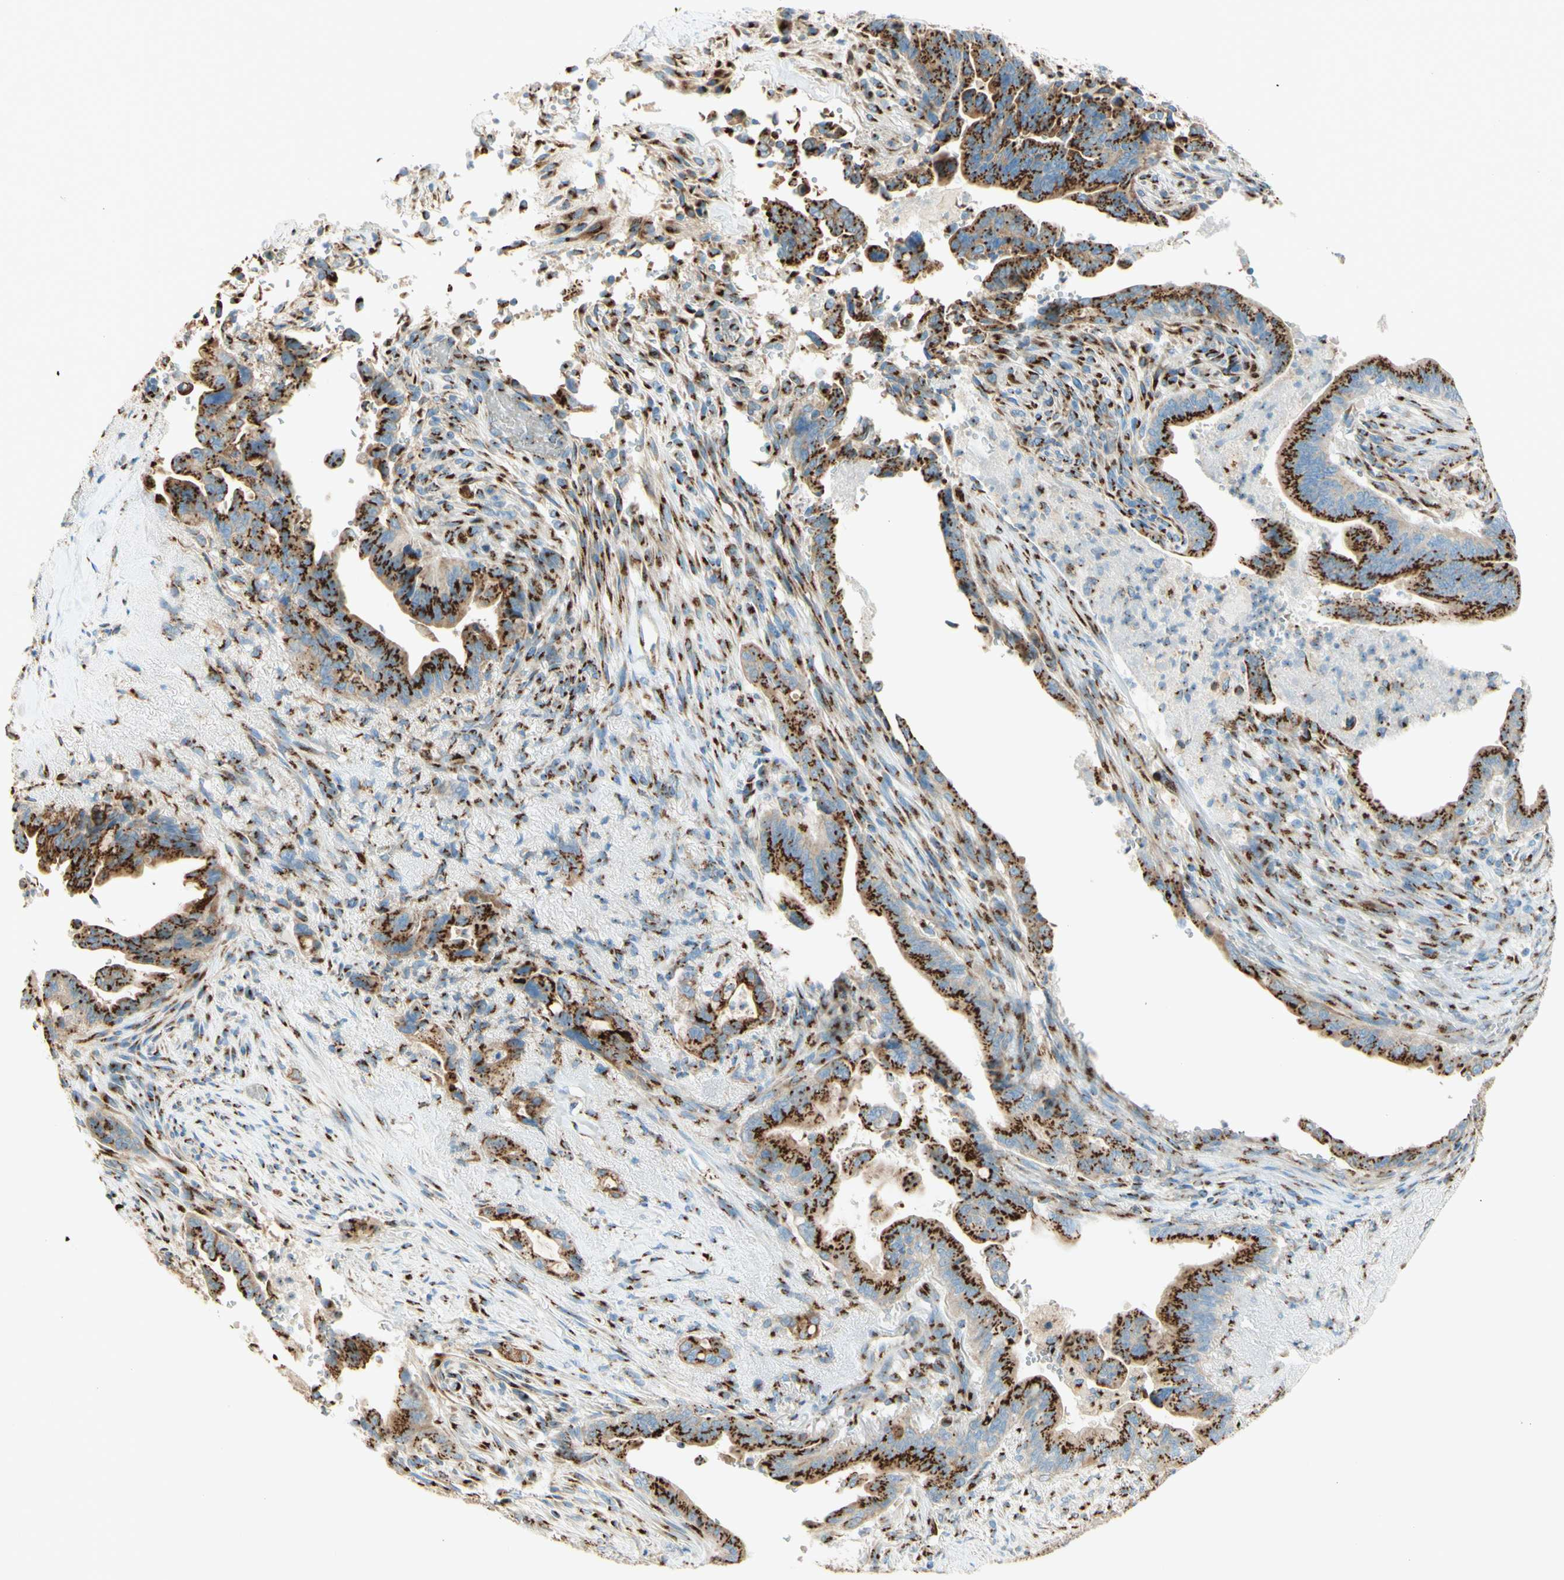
{"staining": {"intensity": "strong", "quantity": ">75%", "location": "cytoplasmic/membranous"}, "tissue": "pancreatic cancer", "cell_type": "Tumor cells", "image_type": "cancer", "snomed": [{"axis": "morphology", "description": "Adenocarcinoma, NOS"}, {"axis": "topography", "description": "Pancreas"}], "caption": "Human pancreatic cancer stained with a protein marker shows strong staining in tumor cells.", "gene": "GOLGB1", "patient": {"sex": "male", "age": 70}}